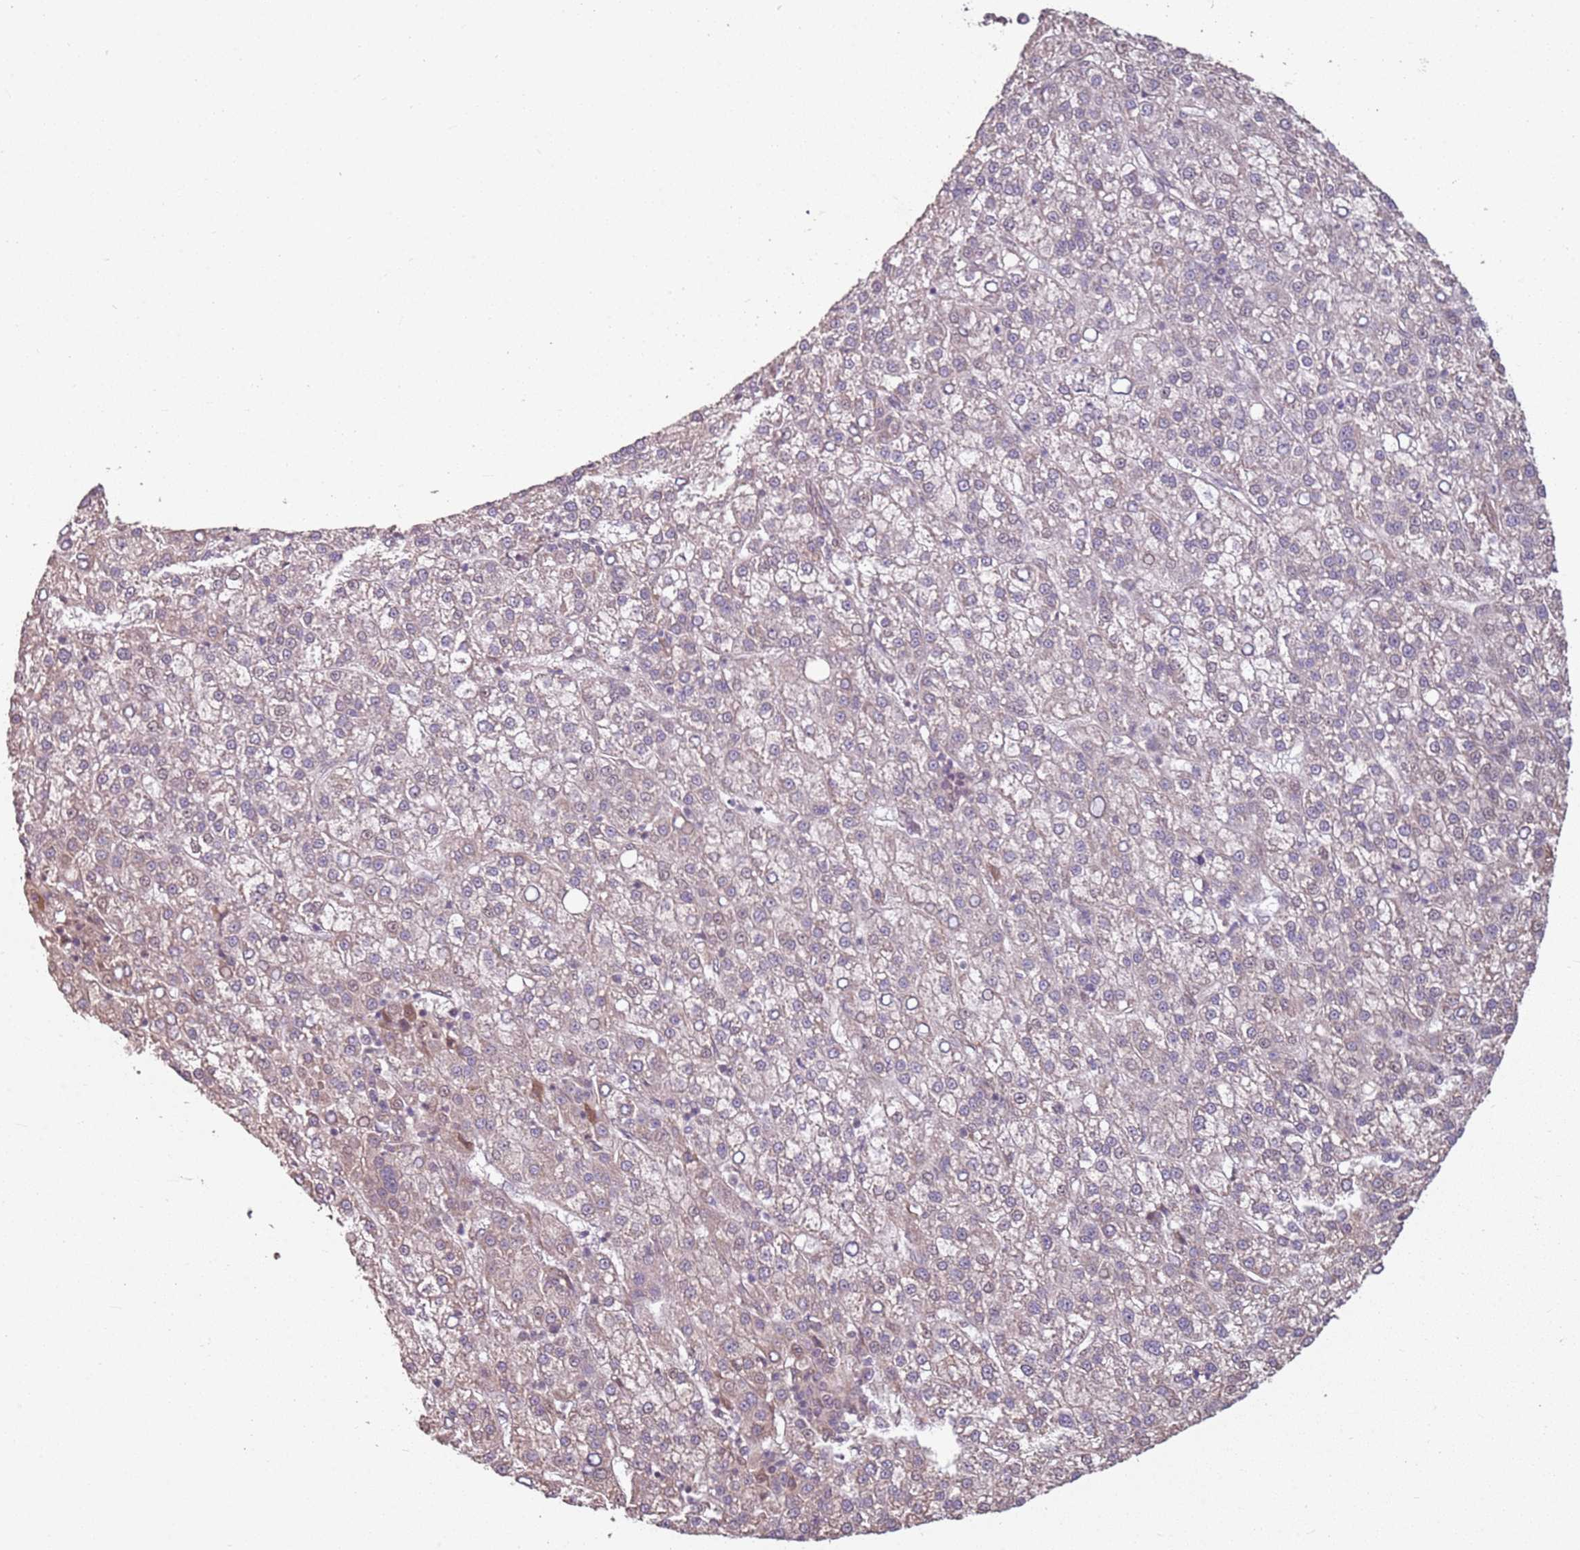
{"staining": {"intensity": "weak", "quantity": "<25%", "location": "cytoplasmic/membranous"}, "tissue": "liver cancer", "cell_type": "Tumor cells", "image_type": "cancer", "snomed": [{"axis": "morphology", "description": "Carcinoma, Hepatocellular, NOS"}, {"axis": "topography", "description": "Liver"}], "caption": "Tumor cells are negative for protein expression in human liver cancer (hepatocellular carcinoma). (Immunohistochemistry (ihc), brightfield microscopy, high magnification).", "gene": "CHURC1", "patient": {"sex": "female", "age": 58}}